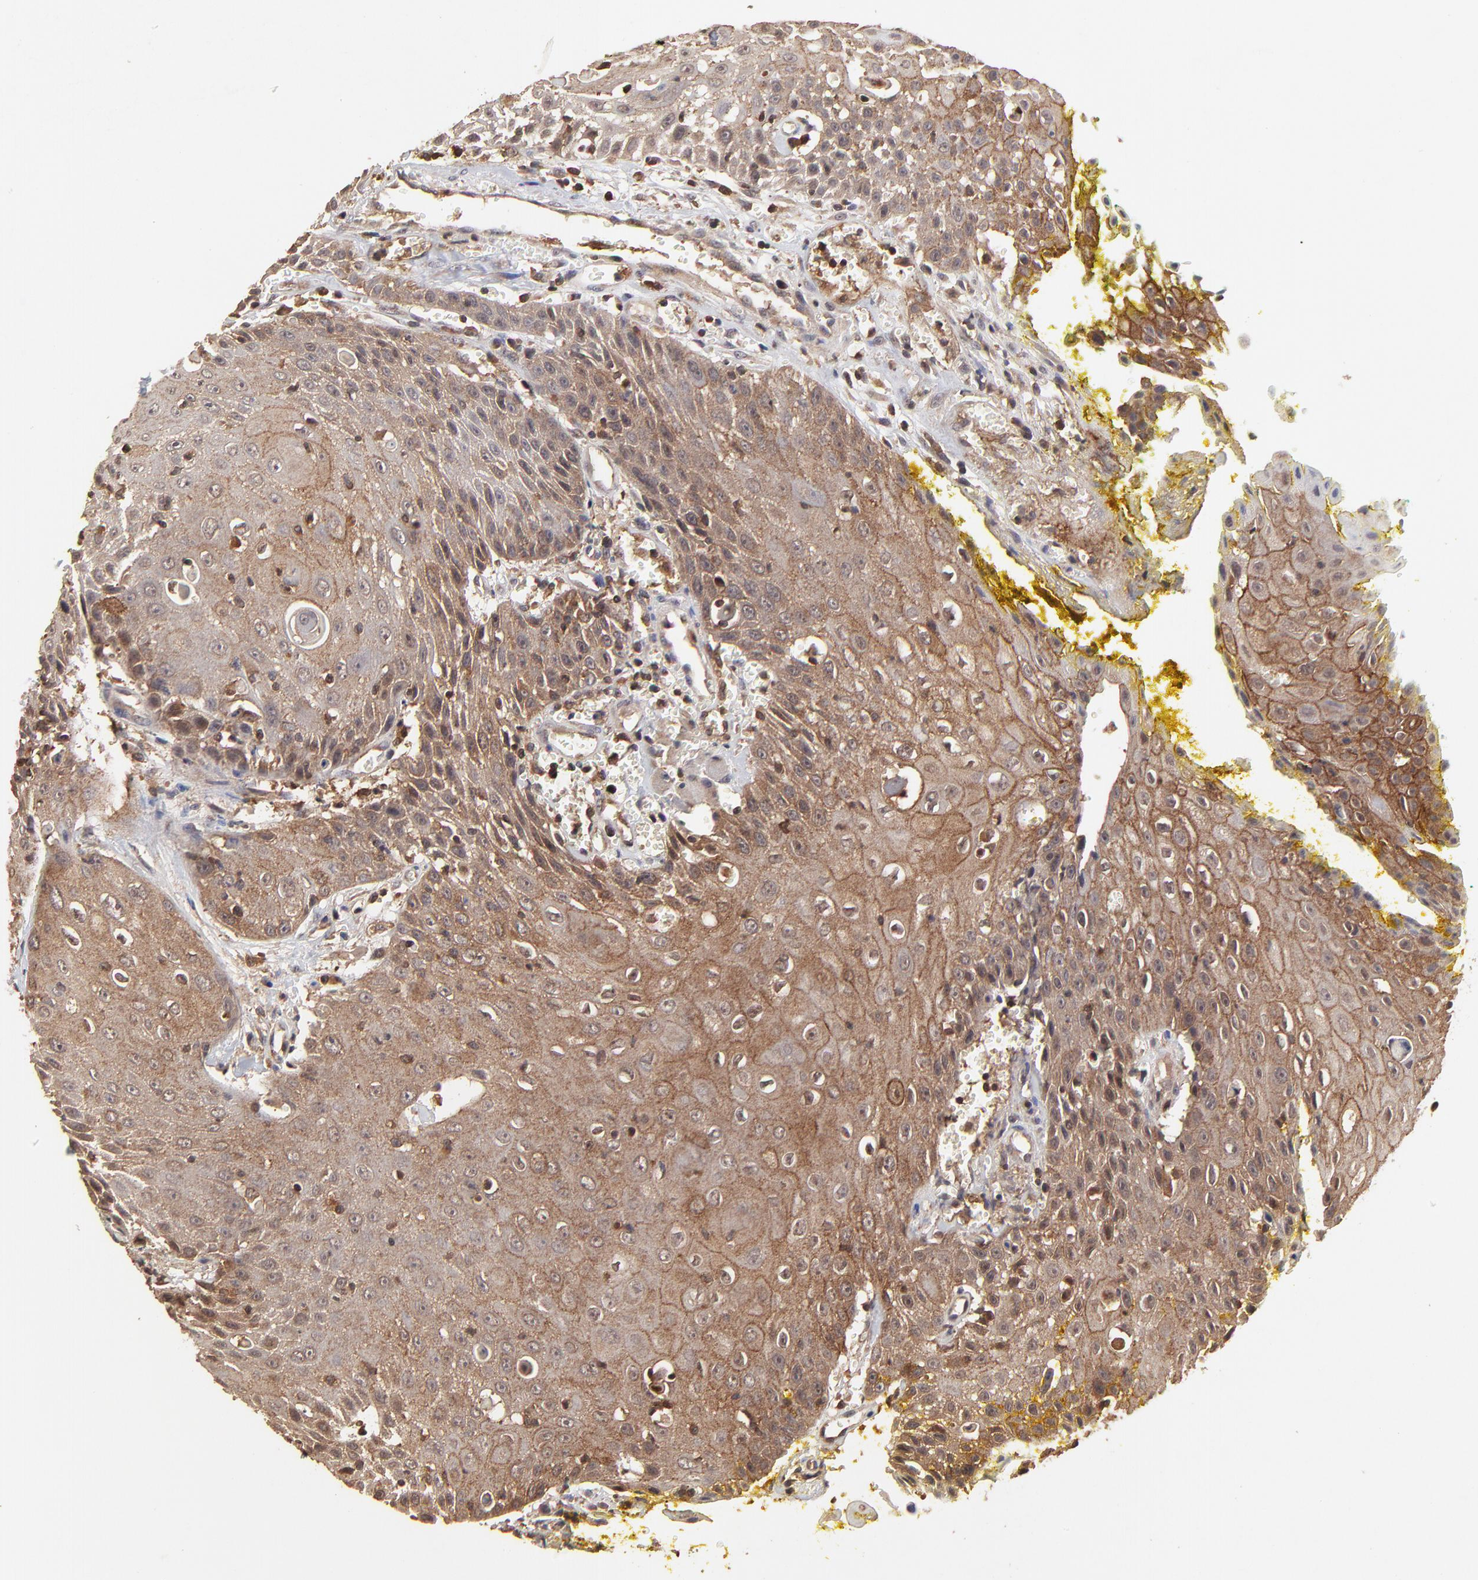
{"staining": {"intensity": "moderate", "quantity": ">75%", "location": "cytoplasmic/membranous"}, "tissue": "head and neck cancer", "cell_type": "Tumor cells", "image_type": "cancer", "snomed": [{"axis": "morphology", "description": "Squamous cell carcinoma, NOS"}, {"axis": "topography", "description": "Oral tissue"}, {"axis": "topography", "description": "Head-Neck"}], "caption": "Moderate cytoplasmic/membranous protein staining is present in about >75% of tumor cells in head and neck cancer. (DAB (3,3'-diaminobenzidine) IHC, brown staining for protein, blue staining for nuclei).", "gene": "STON2", "patient": {"sex": "female", "age": 82}}